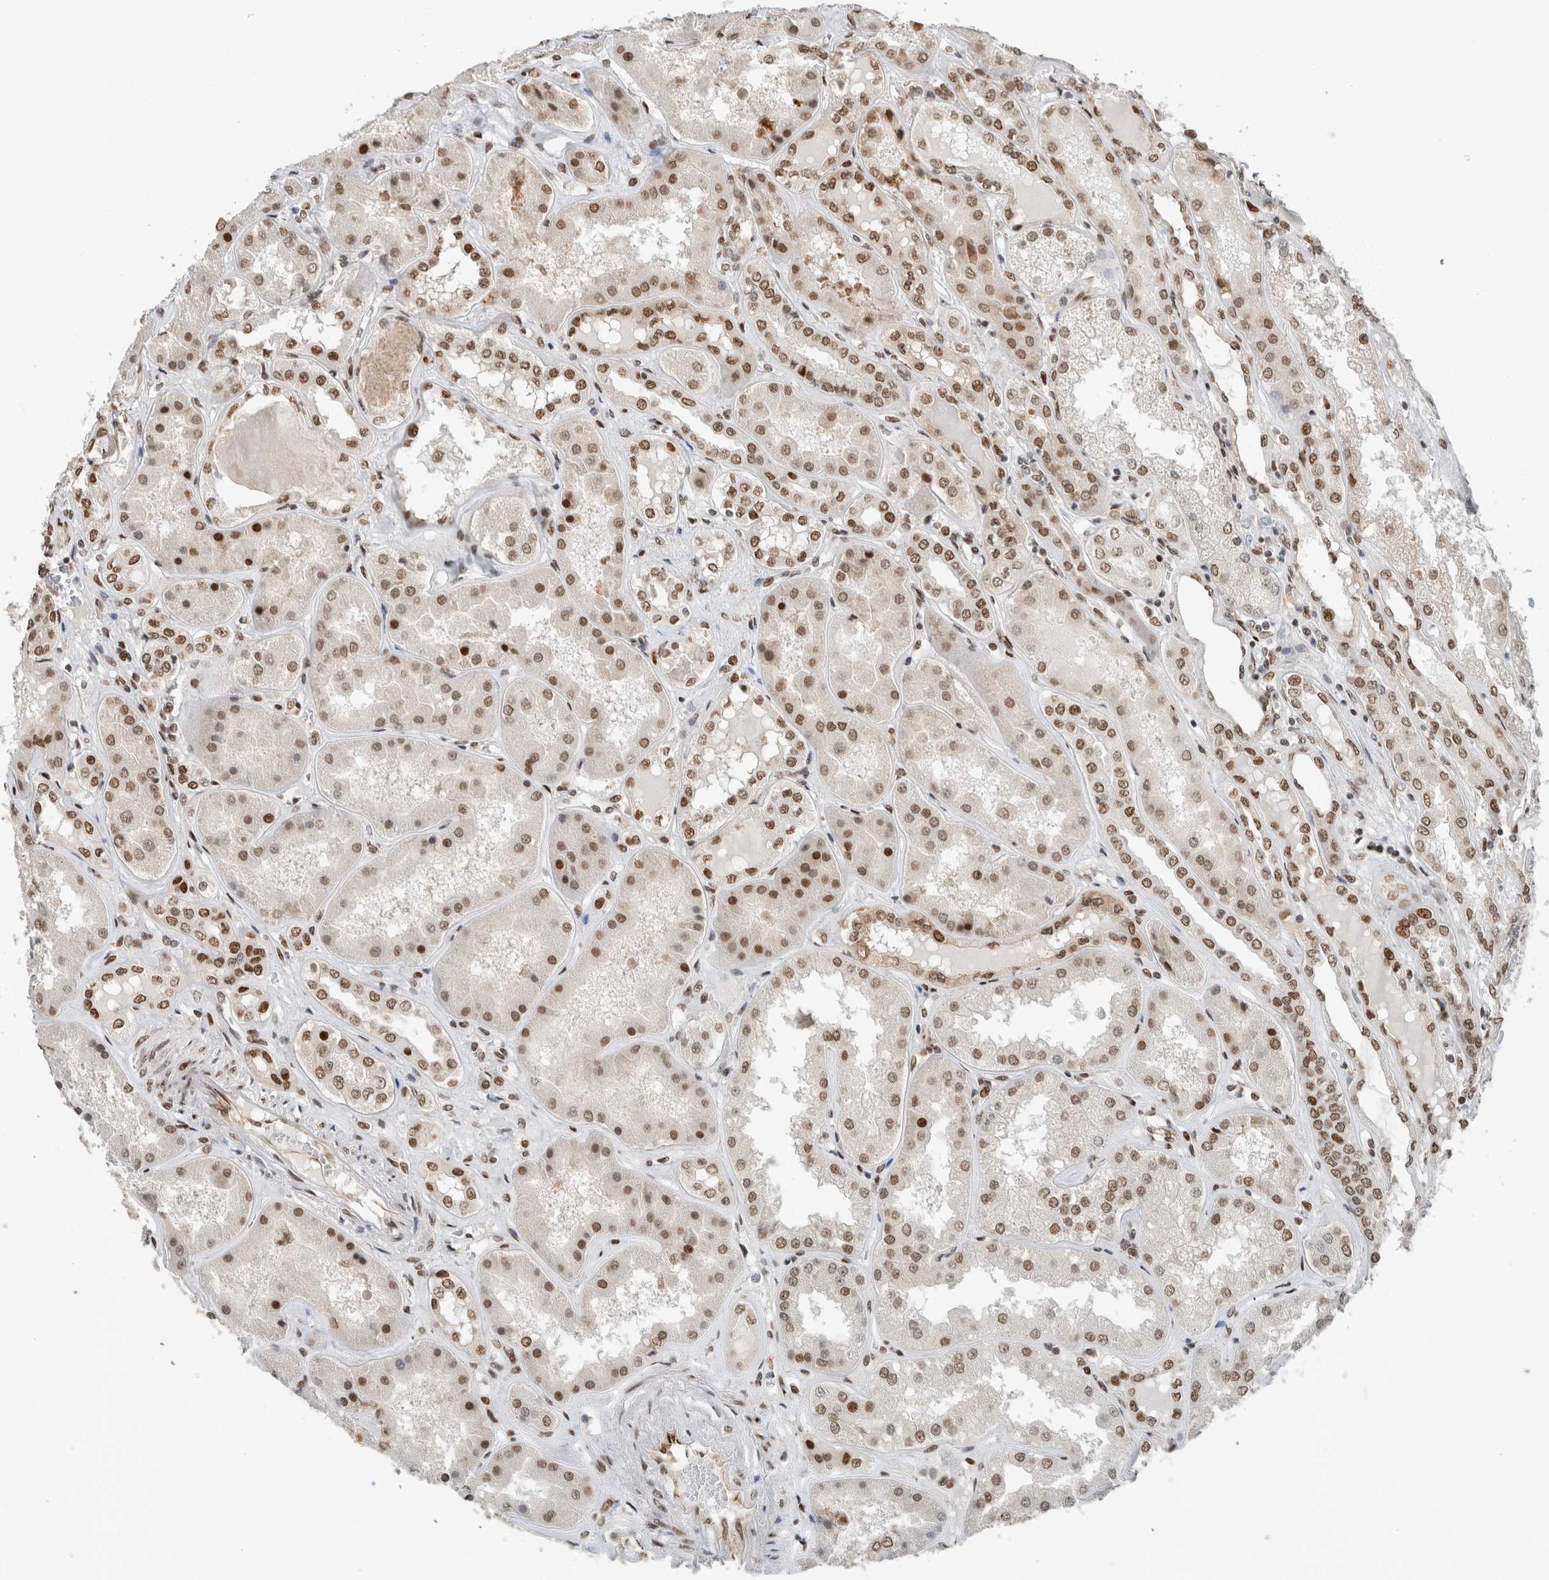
{"staining": {"intensity": "strong", "quantity": "25%-75%", "location": "nuclear"}, "tissue": "kidney", "cell_type": "Cells in glomeruli", "image_type": "normal", "snomed": [{"axis": "morphology", "description": "Normal tissue, NOS"}, {"axis": "topography", "description": "Kidney"}], "caption": "Strong nuclear protein positivity is seen in about 25%-75% of cells in glomeruli in kidney. (DAB = brown stain, brightfield microscopy at high magnification).", "gene": "HNRNPR", "patient": {"sex": "female", "age": 56}}